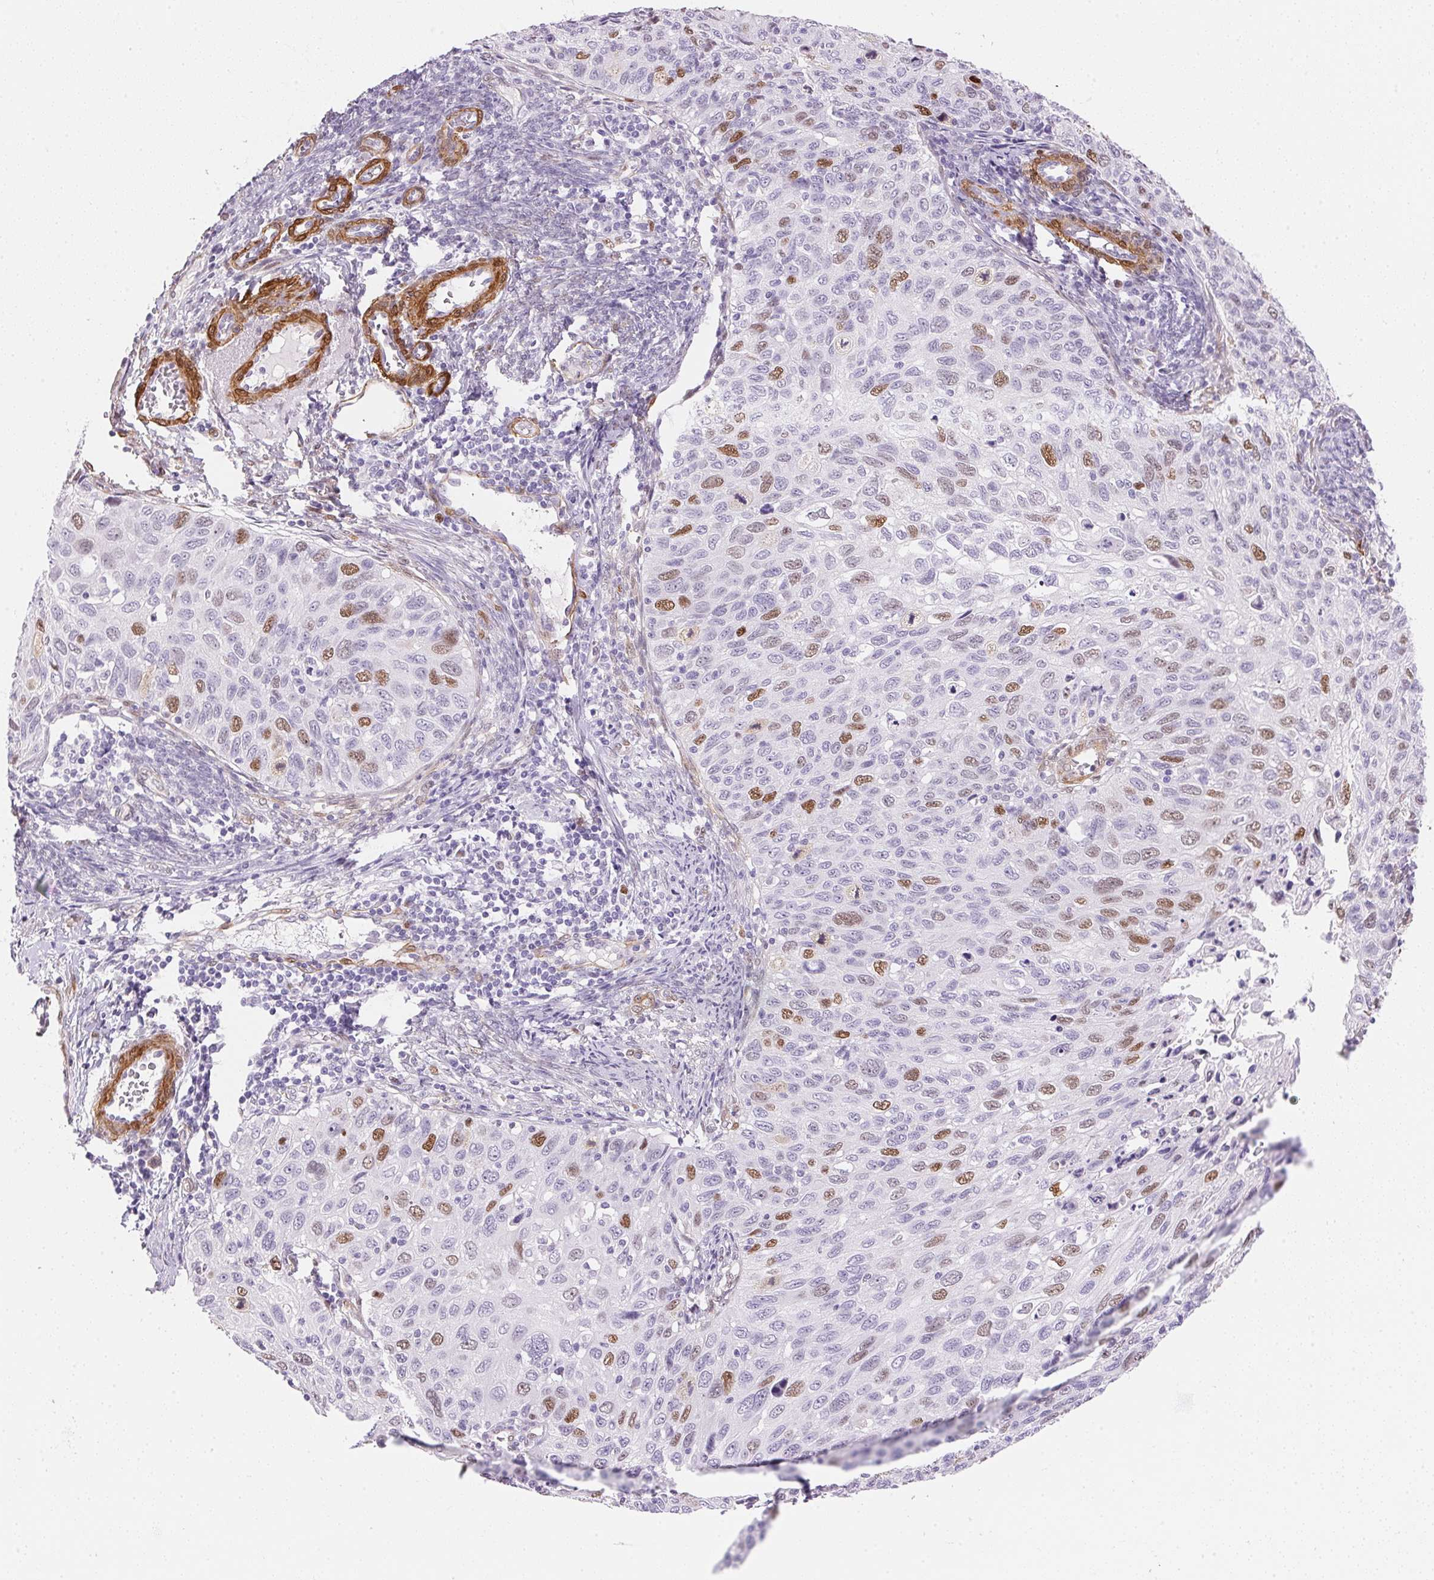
{"staining": {"intensity": "moderate", "quantity": "<25%", "location": "nuclear"}, "tissue": "cervical cancer", "cell_type": "Tumor cells", "image_type": "cancer", "snomed": [{"axis": "morphology", "description": "Squamous cell carcinoma, NOS"}, {"axis": "topography", "description": "Cervix"}], "caption": "A histopathology image showing moderate nuclear expression in approximately <25% of tumor cells in squamous cell carcinoma (cervical), as visualized by brown immunohistochemical staining.", "gene": "SMTN", "patient": {"sex": "female", "age": 70}}